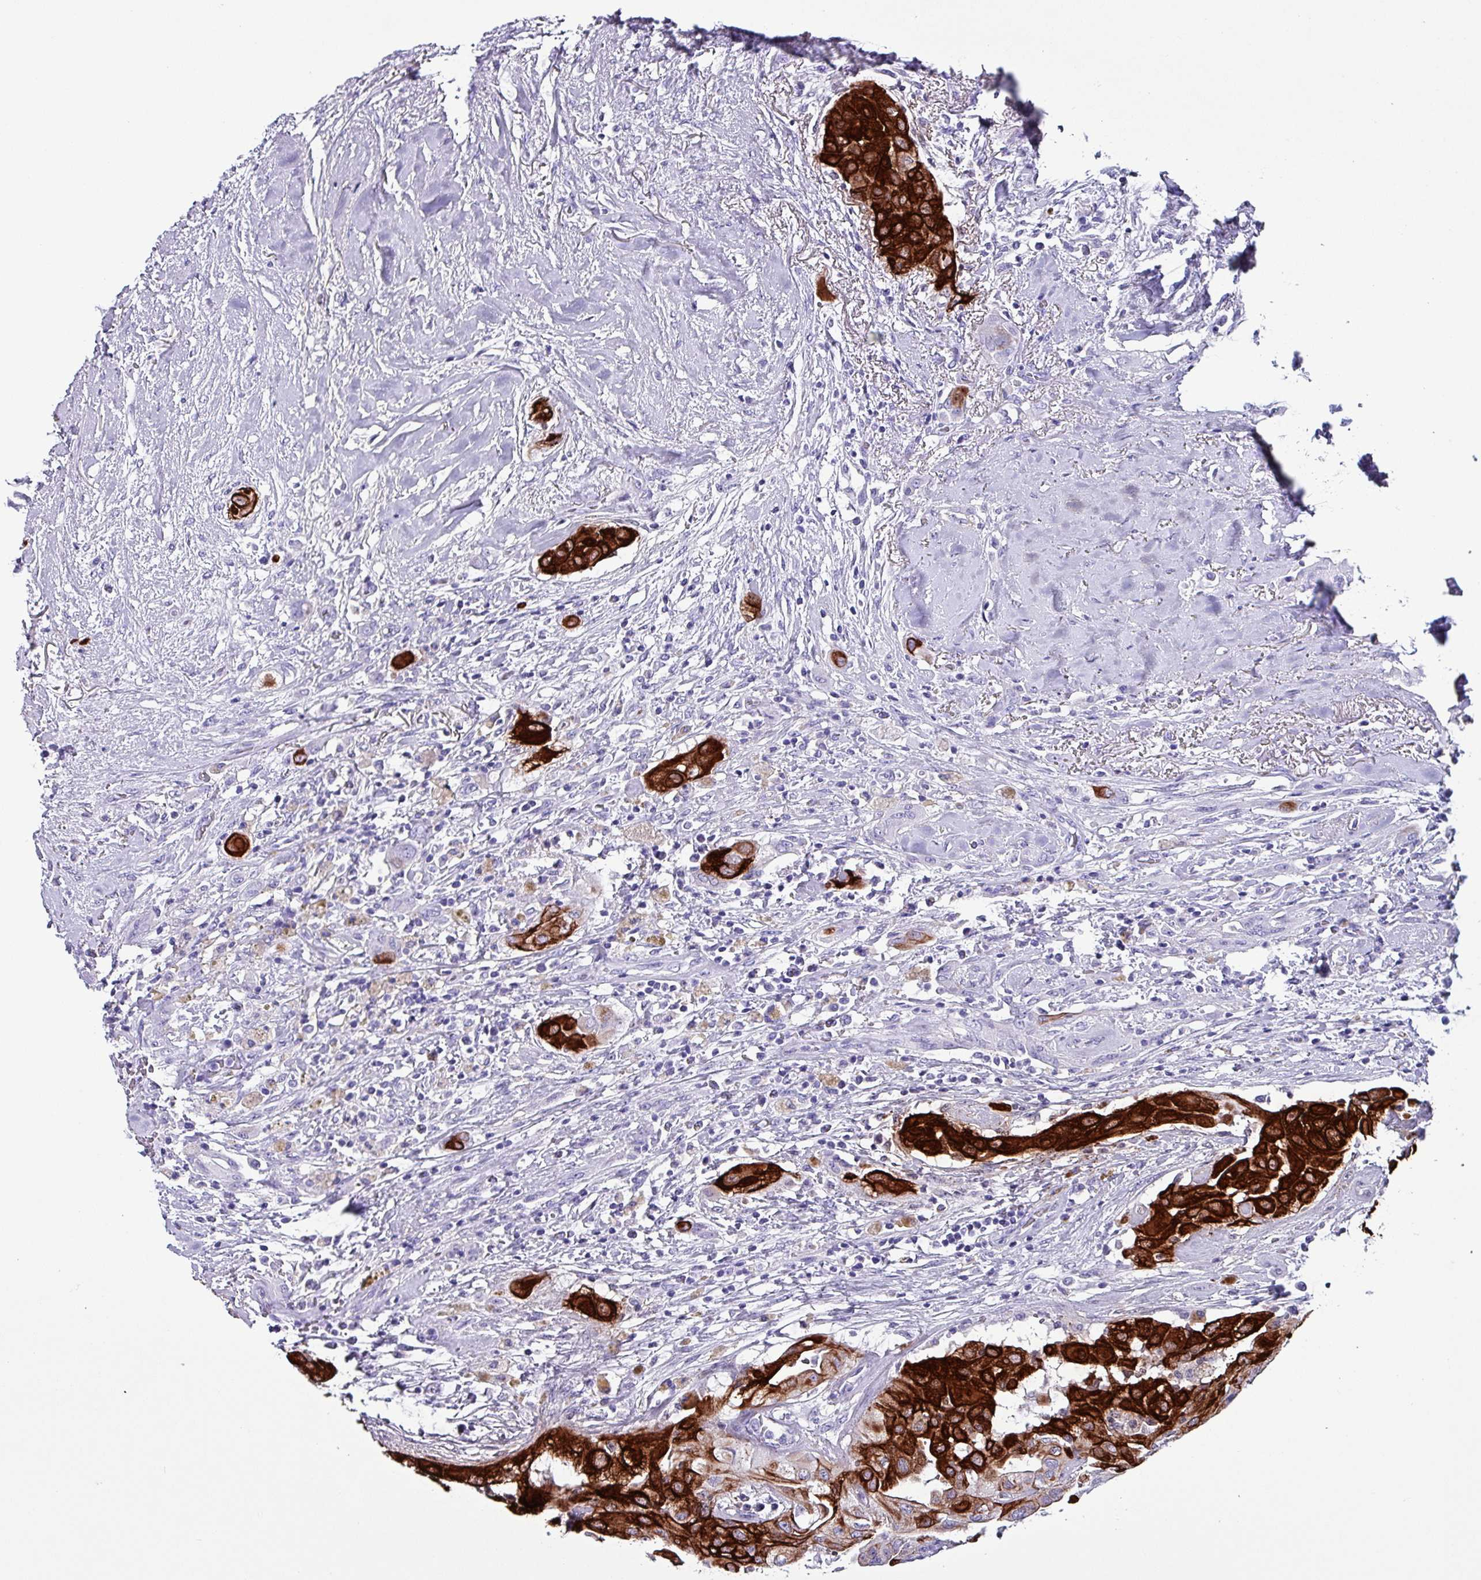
{"staining": {"intensity": "strong", "quantity": "25%-75%", "location": "cytoplasmic/membranous"}, "tissue": "thyroid cancer", "cell_type": "Tumor cells", "image_type": "cancer", "snomed": [{"axis": "morphology", "description": "Papillary adenocarcinoma, NOS"}, {"axis": "topography", "description": "Thyroid gland"}], "caption": "The photomicrograph reveals a brown stain indicating the presence of a protein in the cytoplasmic/membranous of tumor cells in papillary adenocarcinoma (thyroid).", "gene": "KRT6C", "patient": {"sex": "female", "age": 59}}